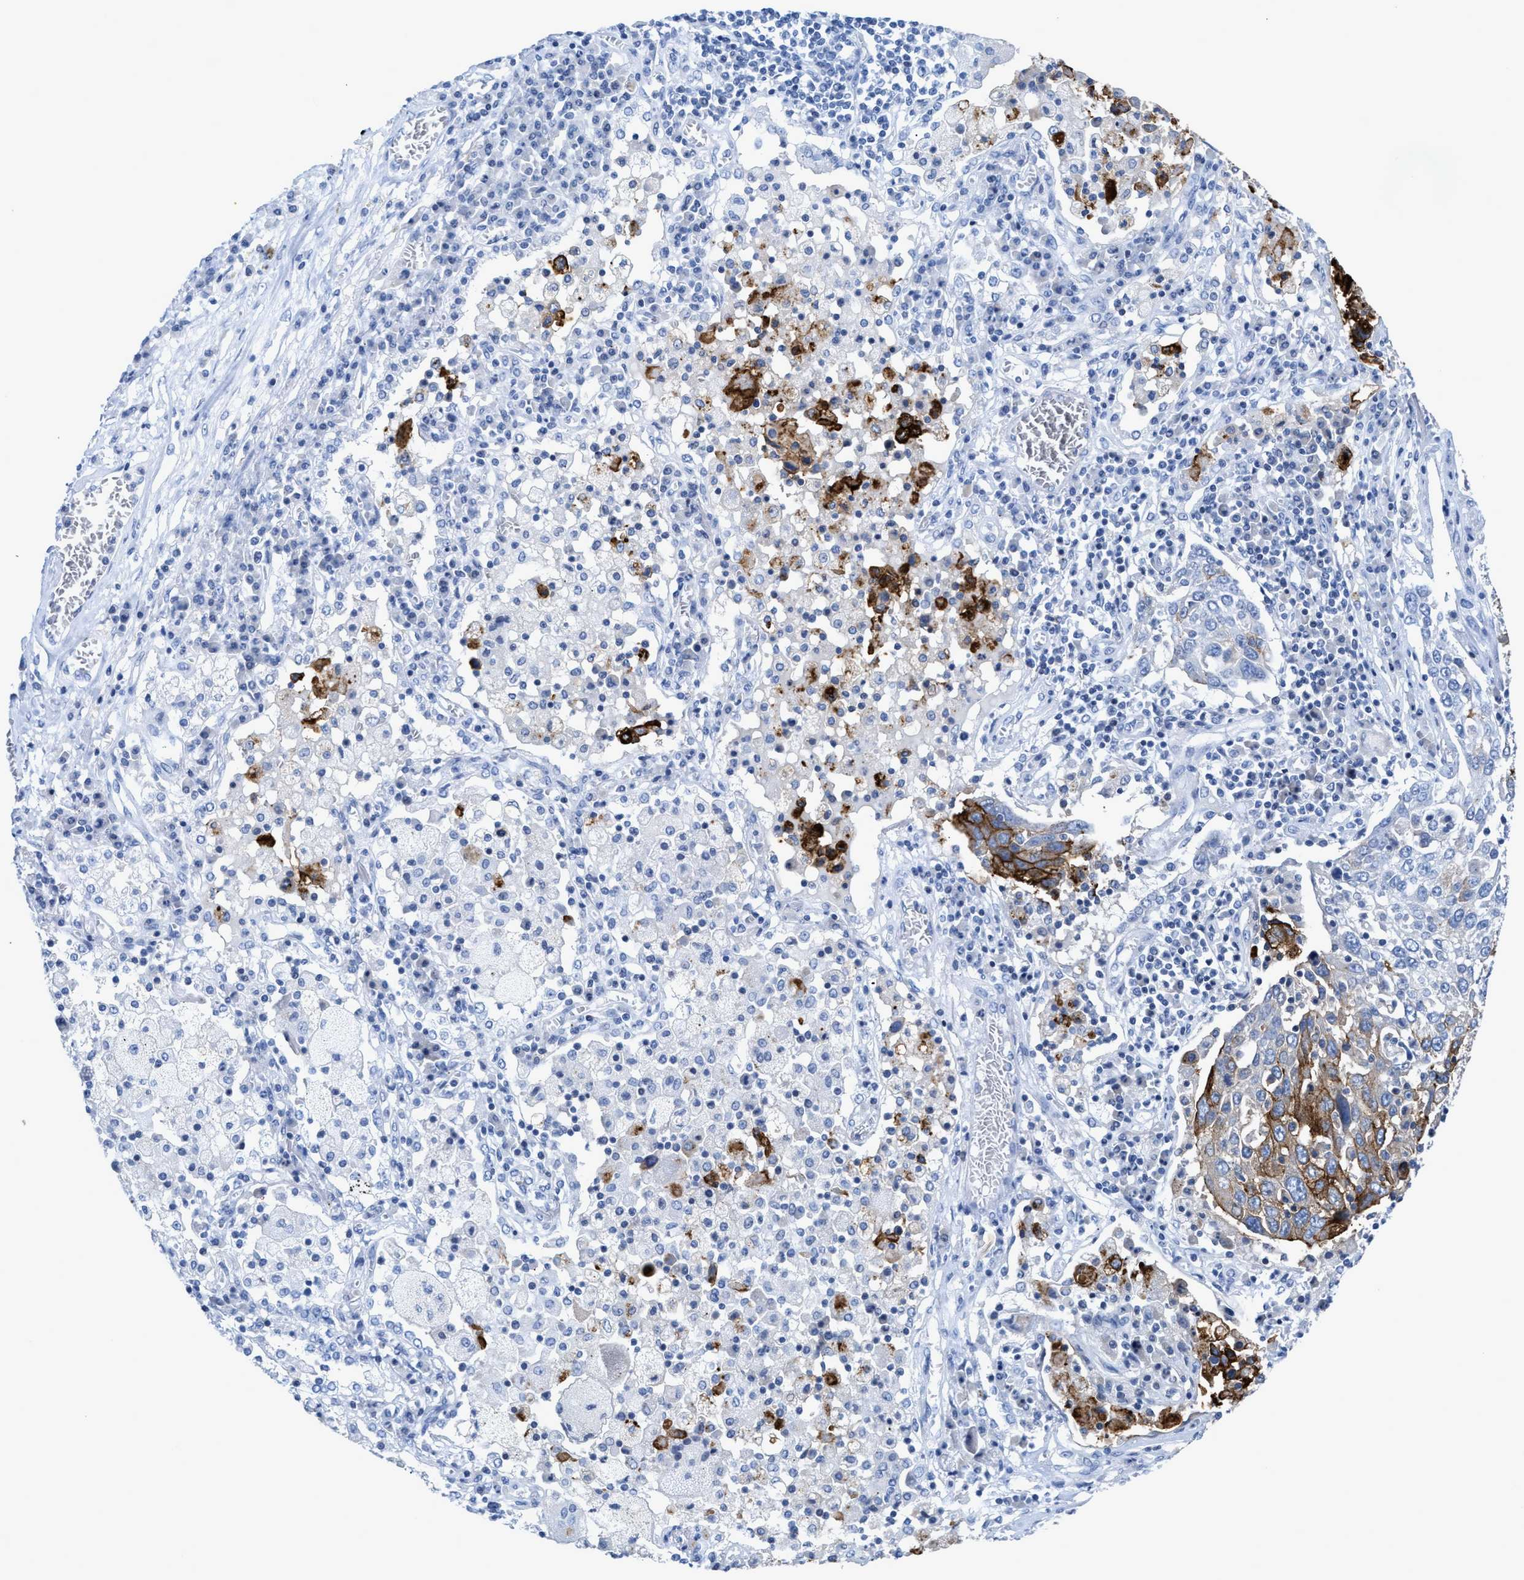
{"staining": {"intensity": "strong", "quantity": "25%-75%", "location": "cytoplasmic/membranous"}, "tissue": "lung cancer", "cell_type": "Tumor cells", "image_type": "cancer", "snomed": [{"axis": "morphology", "description": "Squamous cell carcinoma, NOS"}, {"axis": "topography", "description": "Lung"}], "caption": "Brown immunohistochemical staining in lung squamous cell carcinoma reveals strong cytoplasmic/membranous positivity in about 25%-75% of tumor cells.", "gene": "CEACAM5", "patient": {"sex": "male", "age": 65}}